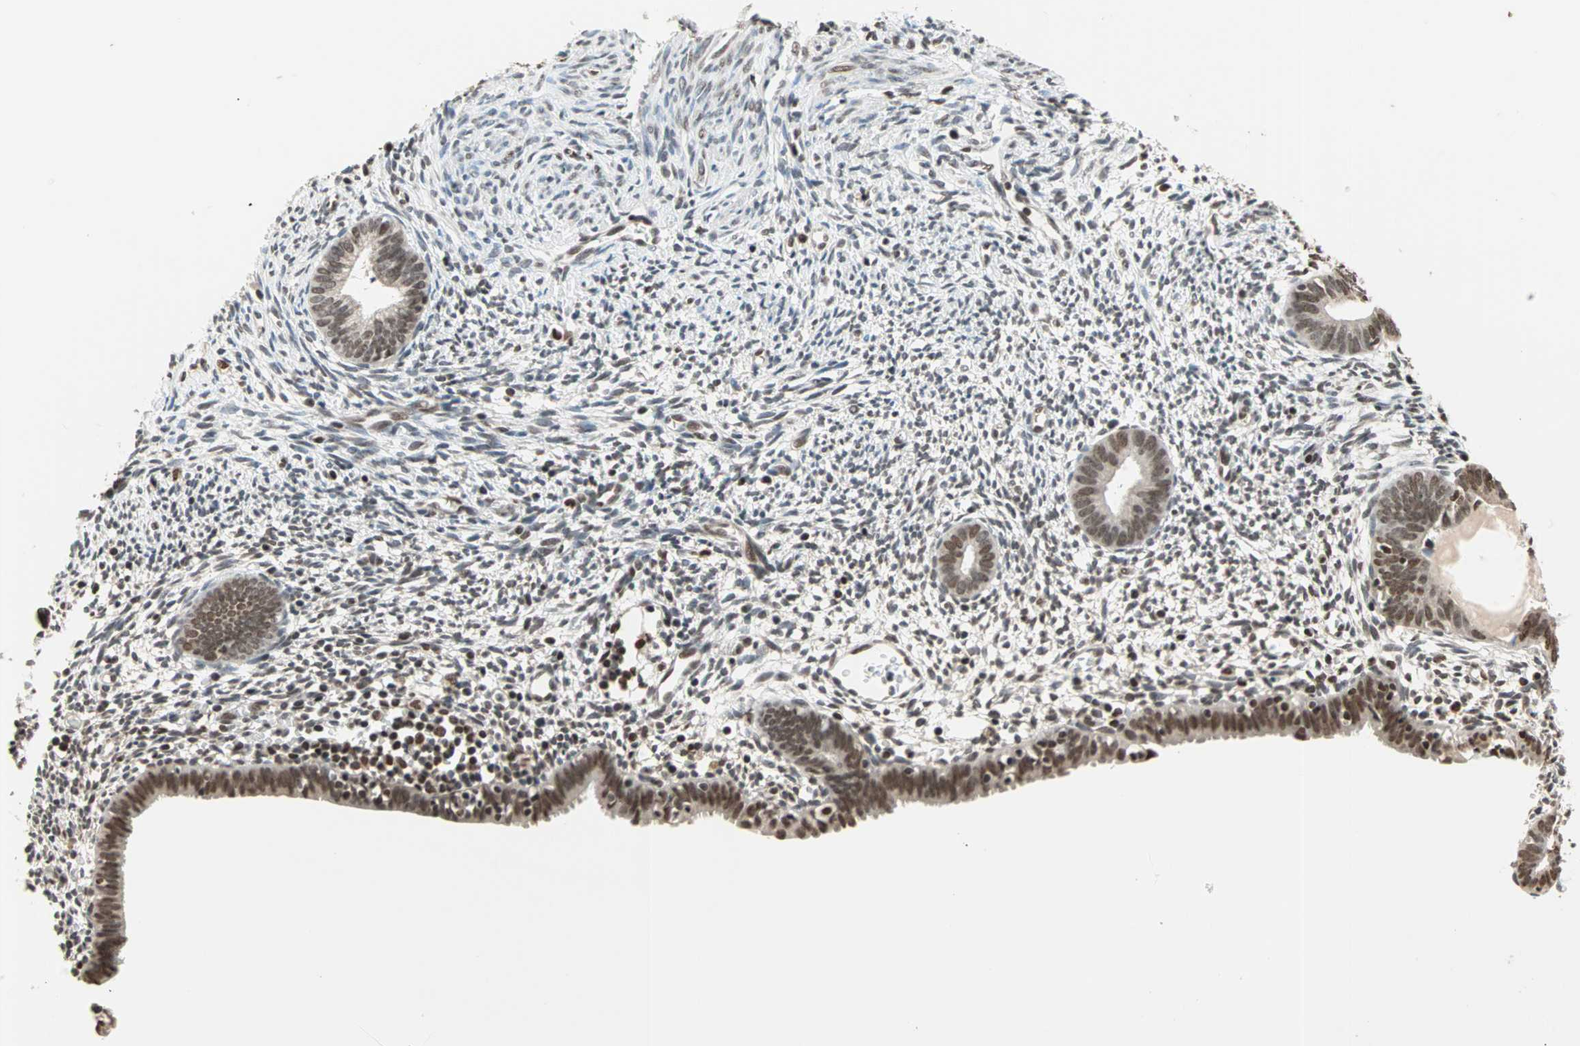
{"staining": {"intensity": "negative", "quantity": "none", "location": "none"}, "tissue": "endometrium", "cell_type": "Cells in endometrial stroma", "image_type": "normal", "snomed": [{"axis": "morphology", "description": "Normal tissue, NOS"}, {"axis": "morphology", "description": "Atrophy, NOS"}, {"axis": "topography", "description": "Uterus"}, {"axis": "topography", "description": "Endometrium"}], "caption": "Histopathology image shows no protein expression in cells in endometrial stroma of unremarkable endometrium. The staining was performed using DAB to visualize the protein expression in brown, while the nuclei were stained in blue with hematoxylin (Magnification: 20x).", "gene": "DAZAP1", "patient": {"sex": "female", "age": 68}}